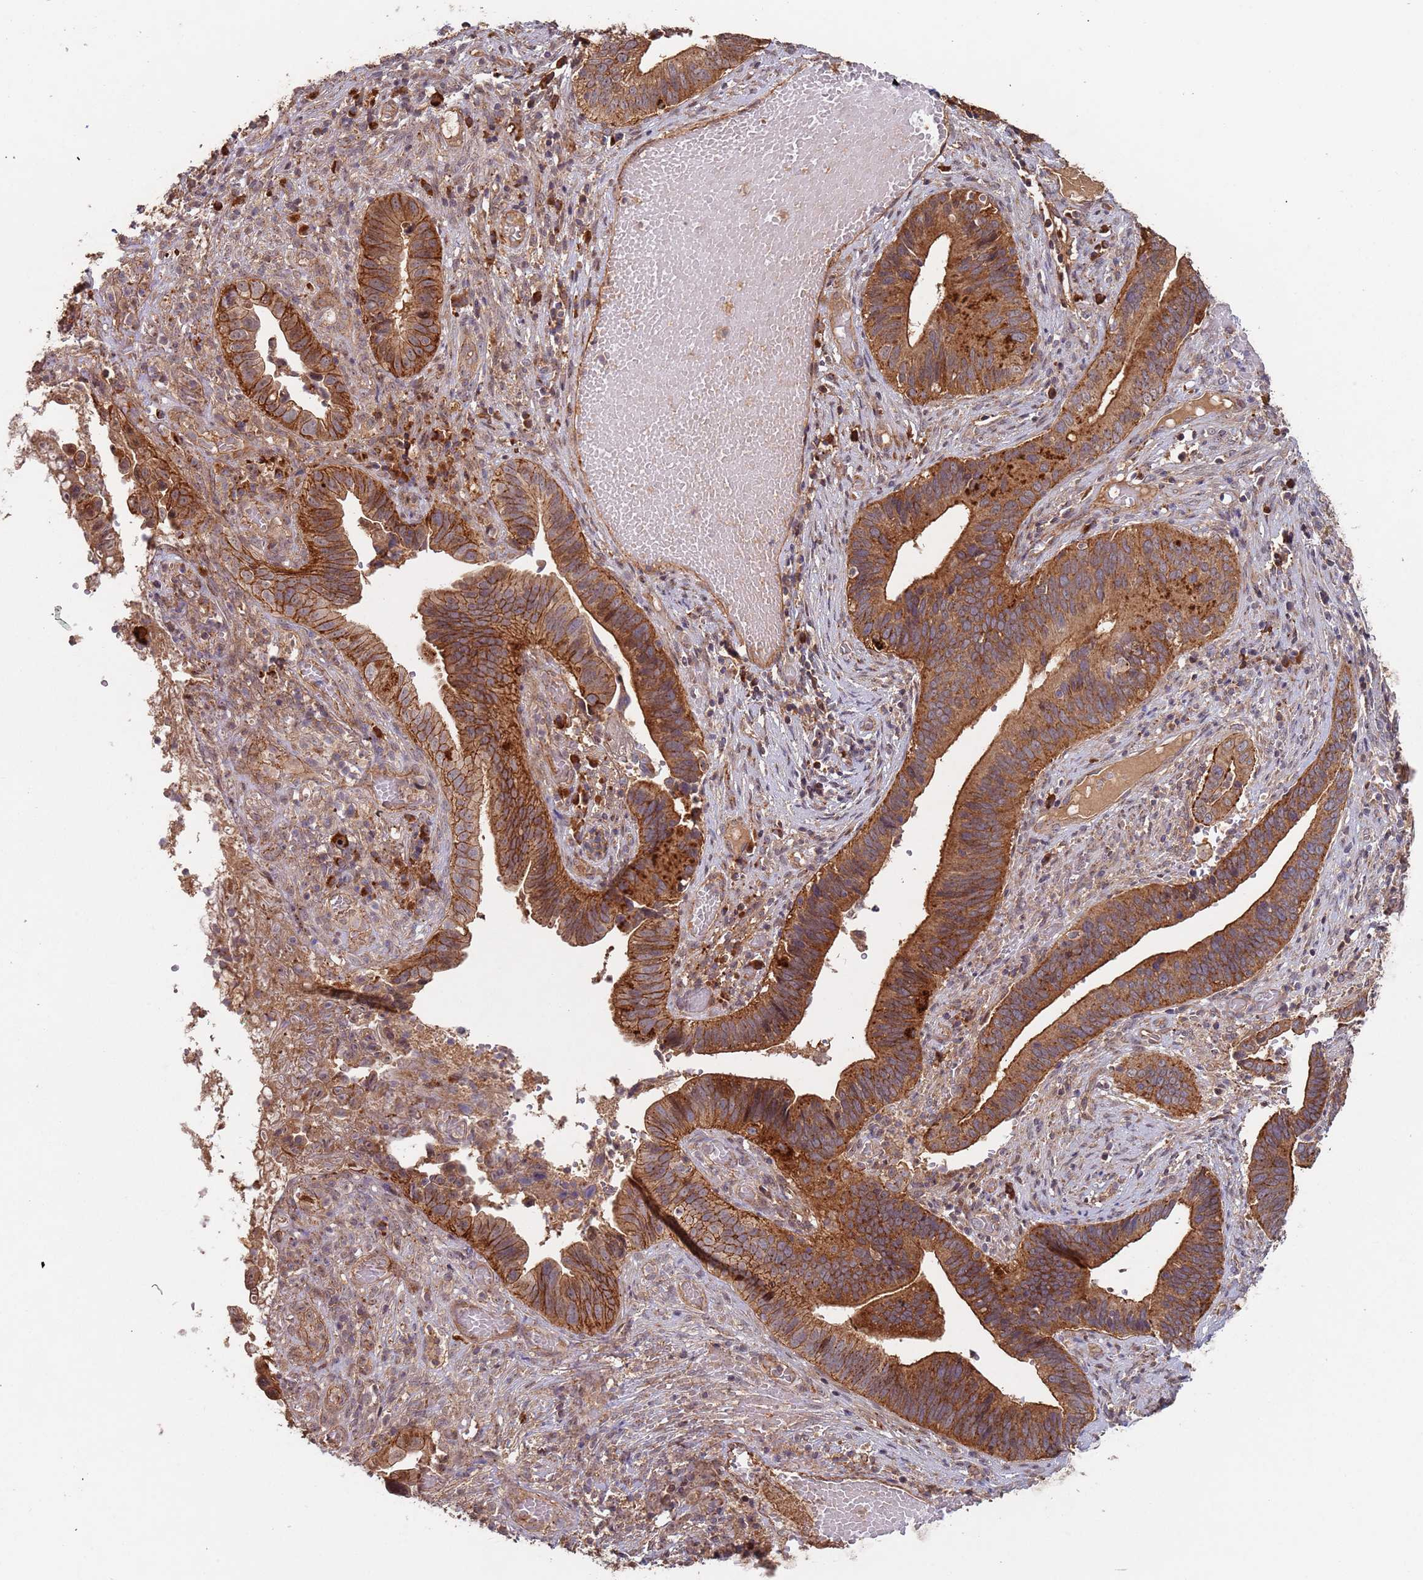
{"staining": {"intensity": "strong", "quantity": ">75%", "location": "cytoplasmic/membranous"}, "tissue": "cervical cancer", "cell_type": "Tumor cells", "image_type": "cancer", "snomed": [{"axis": "morphology", "description": "Adenocarcinoma, NOS"}, {"axis": "topography", "description": "Cervix"}], "caption": "Protein staining reveals strong cytoplasmic/membranous staining in about >75% of tumor cells in adenocarcinoma (cervical).", "gene": "KANSL1L", "patient": {"sex": "female", "age": 42}}